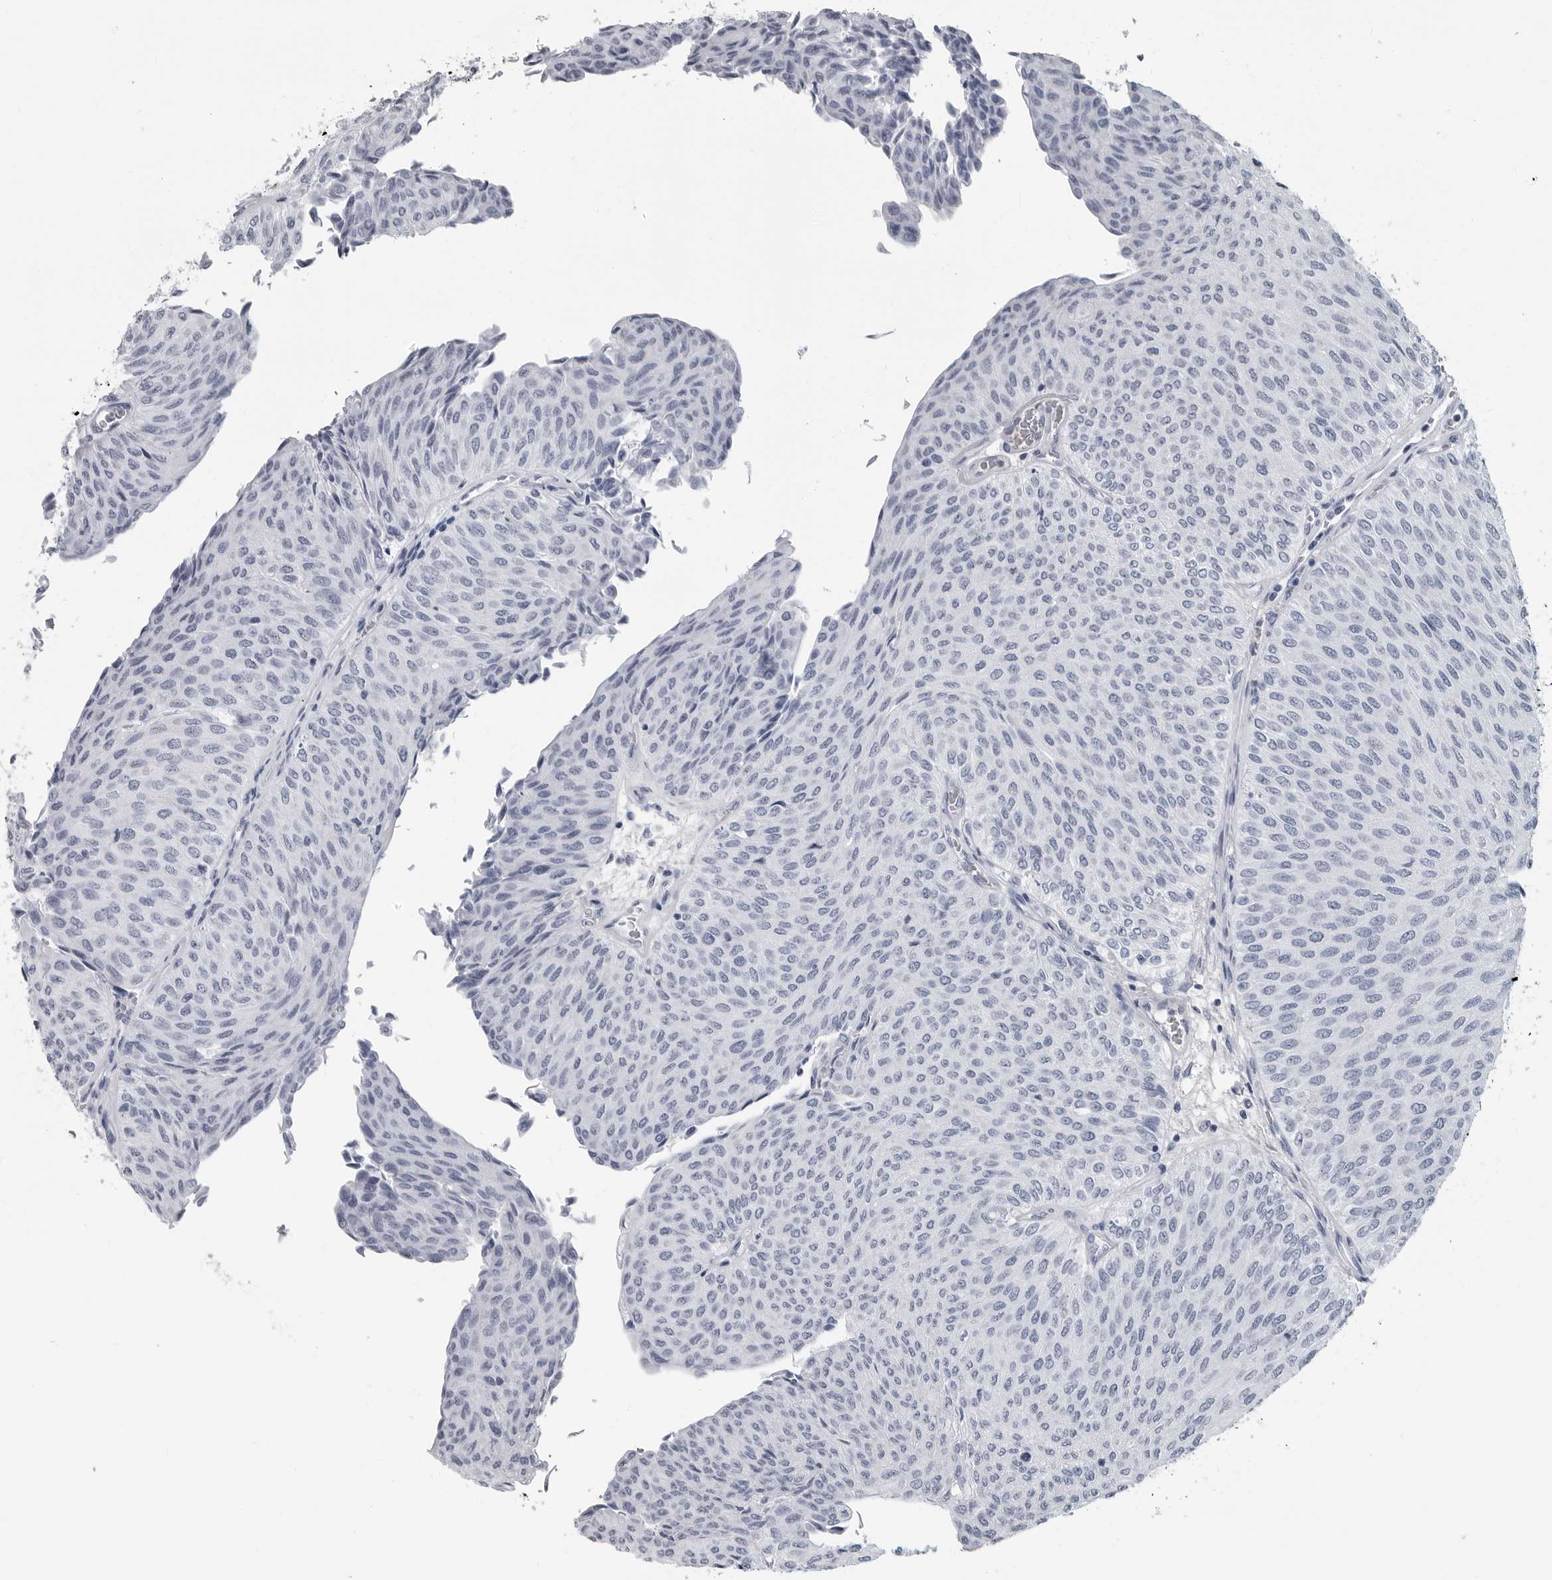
{"staining": {"intensity": "negative", "quantity": "none", "location": "none"}, "tissue": "urothelial cancer", "cell_type": "Tumor cells", "image_type": "cancer", "snomed": [{"axis": "morphology", "description": "Urothelial carcinoma, Low grade"}, {"axis": "topography", "description": "Urinary bladder"}], "caption": "Immunohistochemical staining of human urothelial carcinoma (low-grade) displays no significant staining in tumor cells. (Immunohistochemistry (ihc), brightfield microscopy, high magnification).", "gene": "AMPD1", "patient": {"sex": "male", "age": 78}}